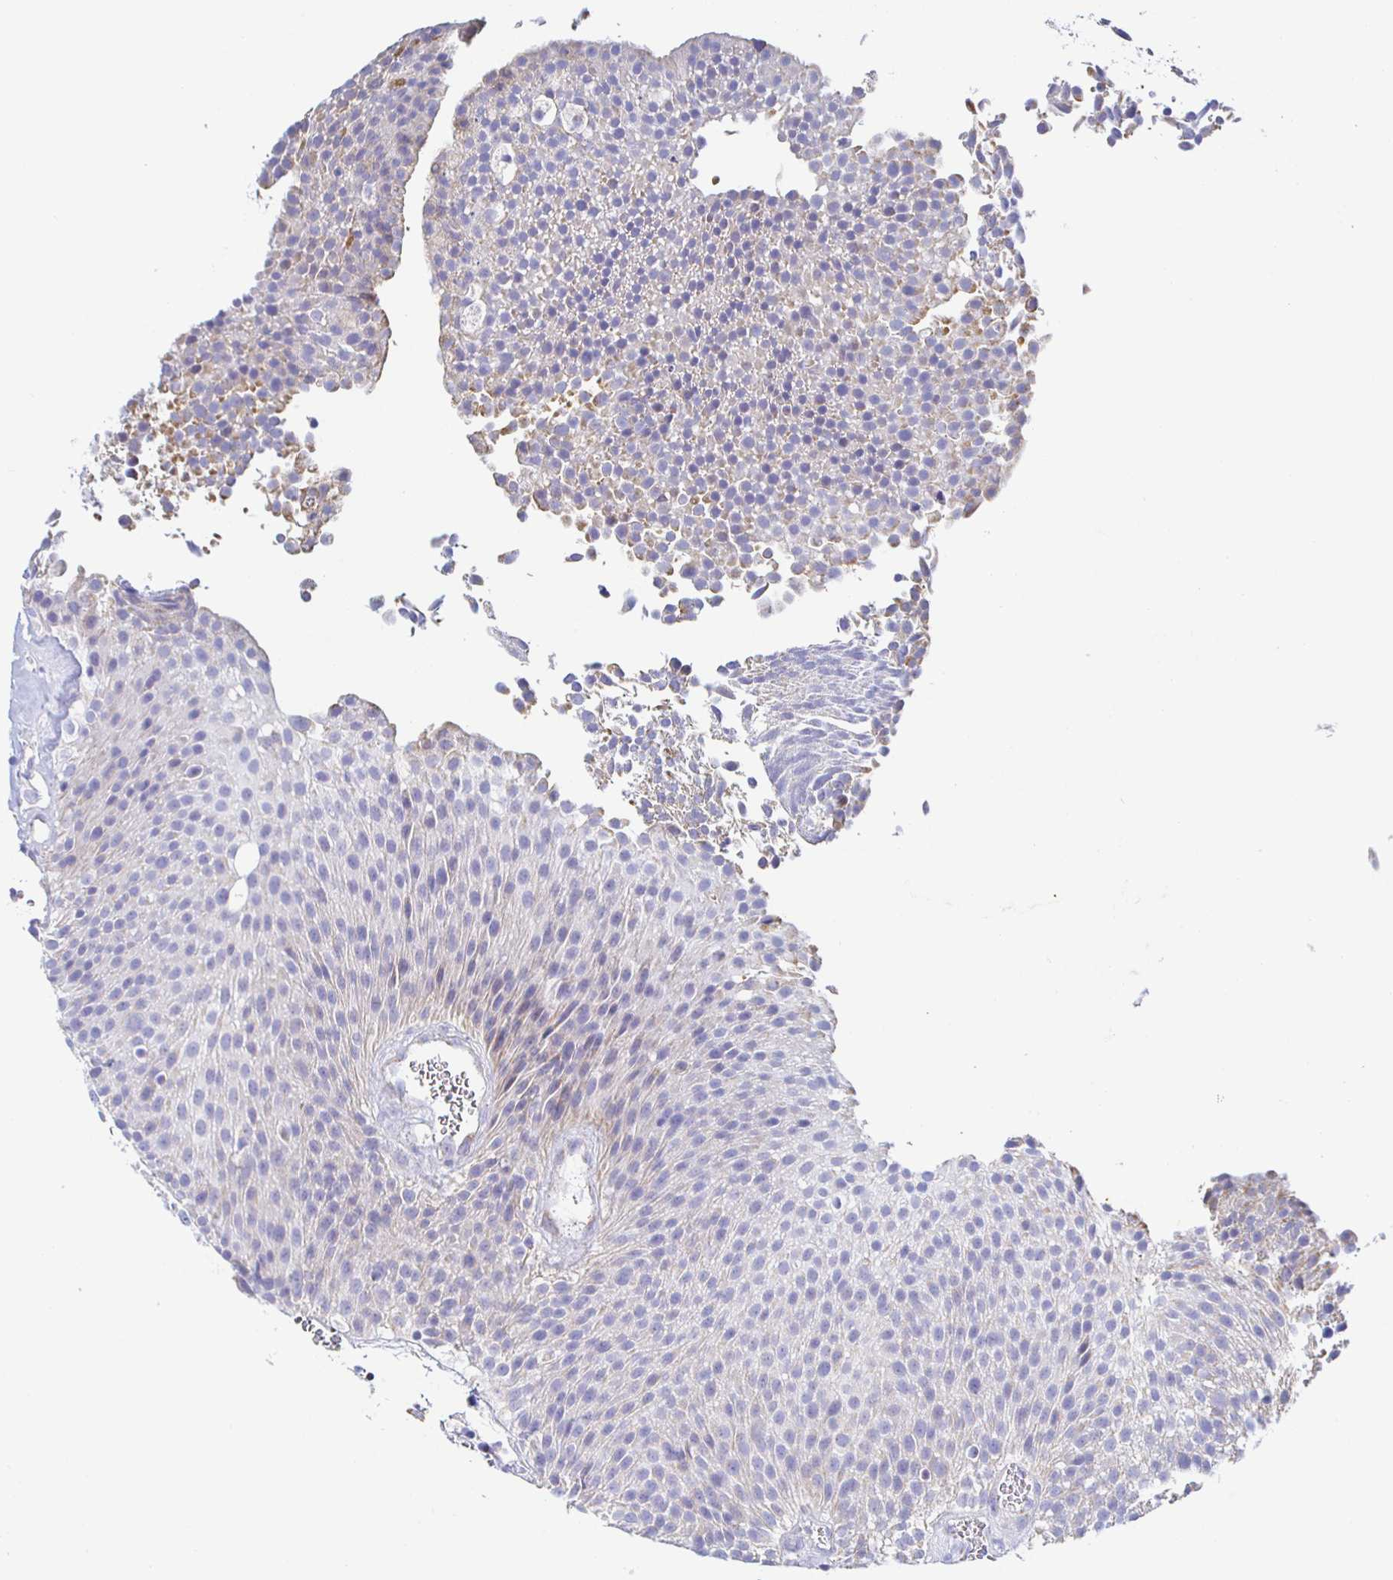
{"staining": {"intensity": "weak", "quantity": "<25%", "location": "cytoplasmic/membranous"}, "tissue": "urothelial cancer", "cell_type": "Tumor cells", "image_type": "cancer", "snomed": [{"axis": "morphology", "description": "Urothelial carcinoma, Low grade"}, {"axis": "topography", "description": "Urinary bladder"}], "caption": "DAB (3,3'-diaminobenzidine) immunohistochemical staining of urothelial carcinoma (low-grade) demonstrates no significant positivity in tumor cells.", "gene": "SYNGR4", "patient": {"sex": "female", "age": 79}}